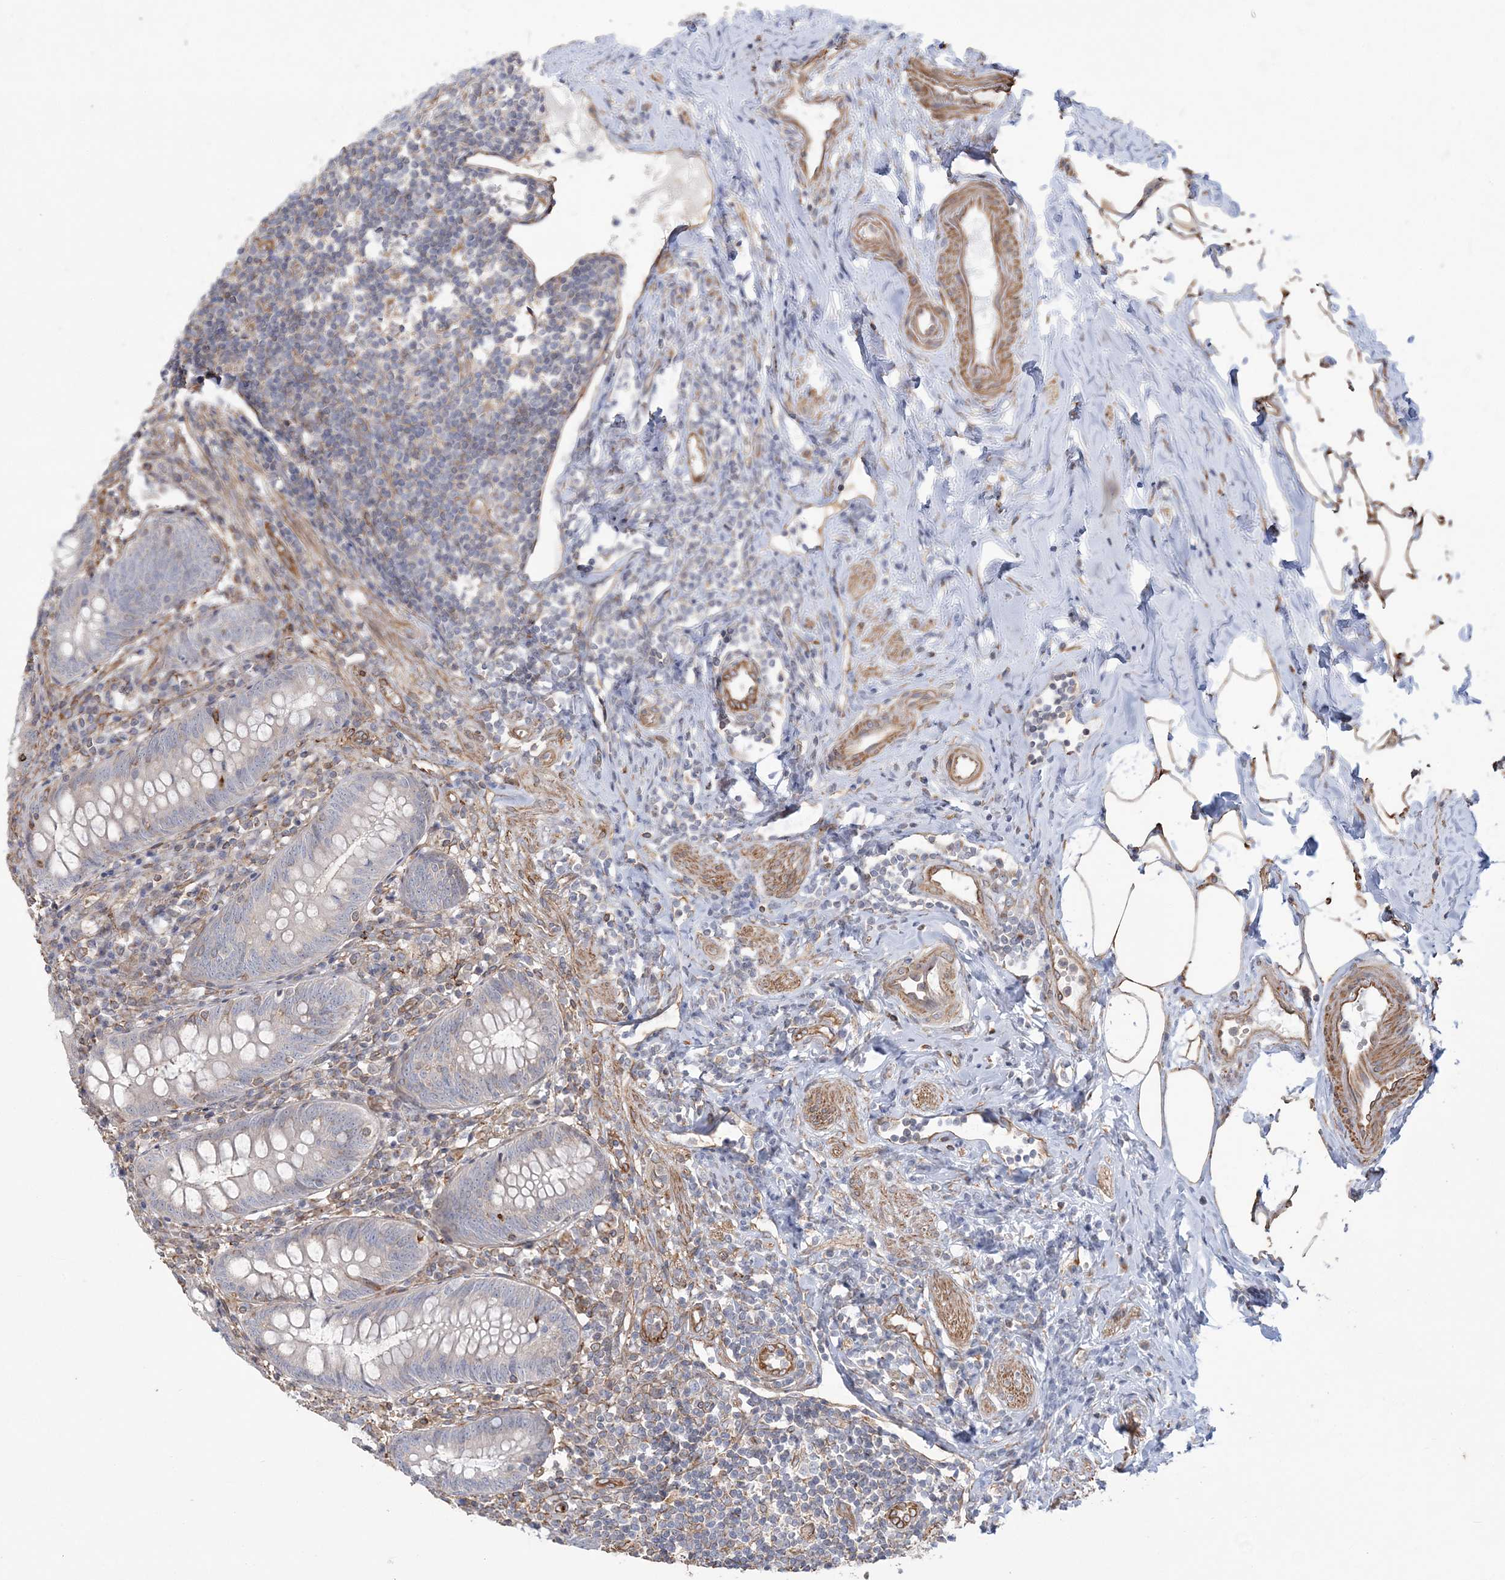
{"staining": {"intensity": "negative", "quantity": "none", "location": "none"}, "tissue": "appendix", "cell_type": "Glandular cells", "image_type": "normal", "snomed": [{"axis": "morphology", "description": "Normal tissue, NOS"}, {"axis": "topography", "description": "Appendix"}], "caption": "This is a micrograph of immunohistochemistry (IHC) staining of normal appendix, which shows no positivity in glandular cells.", "gene": "ZNF821", "patient": {"sex": "female", "age": 54}}